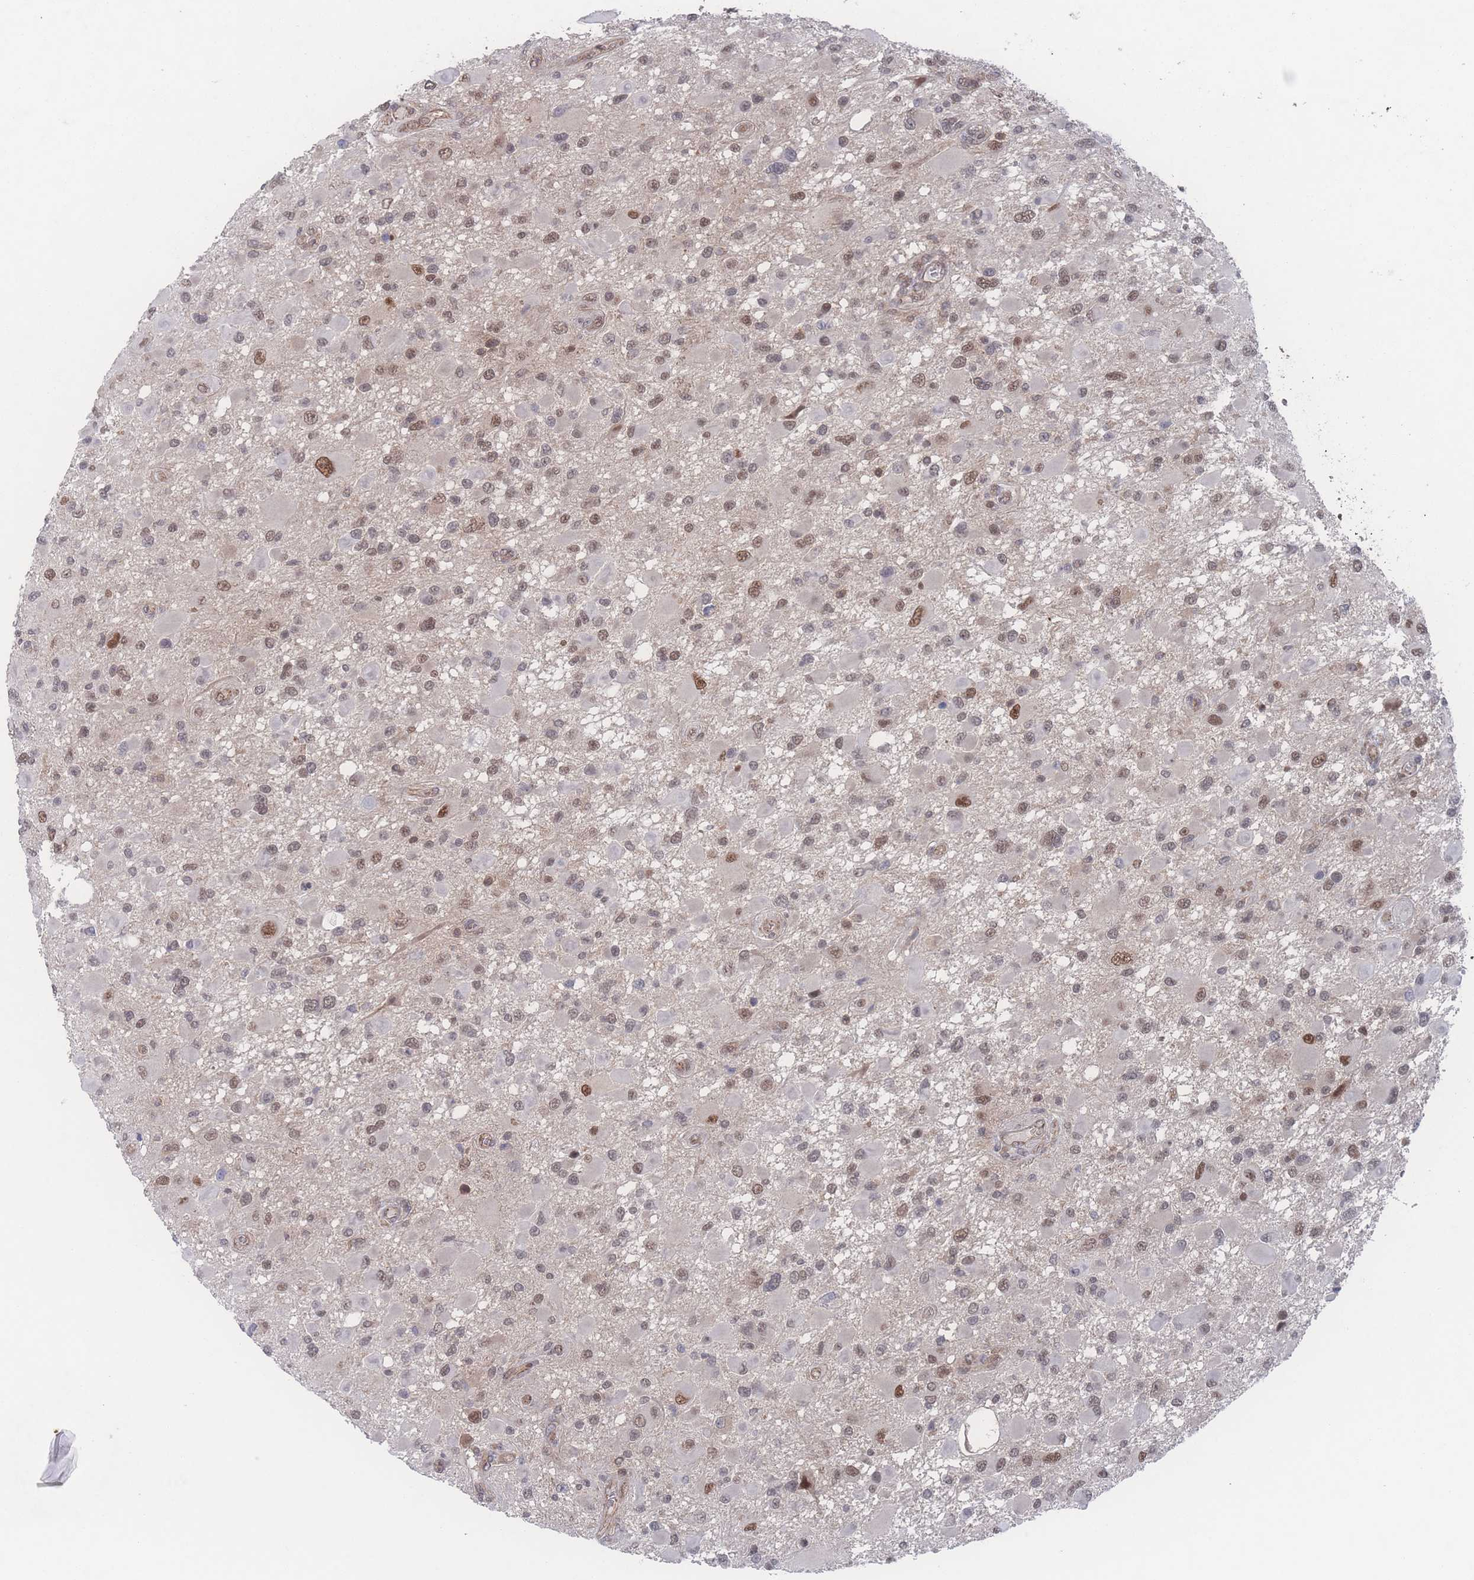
{"staining": {"intensity": "moderate", "quantity": "25%-75%", "location": "nuclear"}, "tissue": "glioma", "cell_type": "Tumor cells", "image_type": "cancer", "snomed": [{"axis": "morphology", "description": "Glioma, malignant, High grade"}, {"axis": "topography", "description": "Brain"}], "caption": "Human malignant high-grade glioma stained for a protein (brown) exhibits moderate nuclear positive staining in about 25%-75% of tumor cells.", "gene": "PSMA1", "patient": {"sex": "male", "age": 53}}